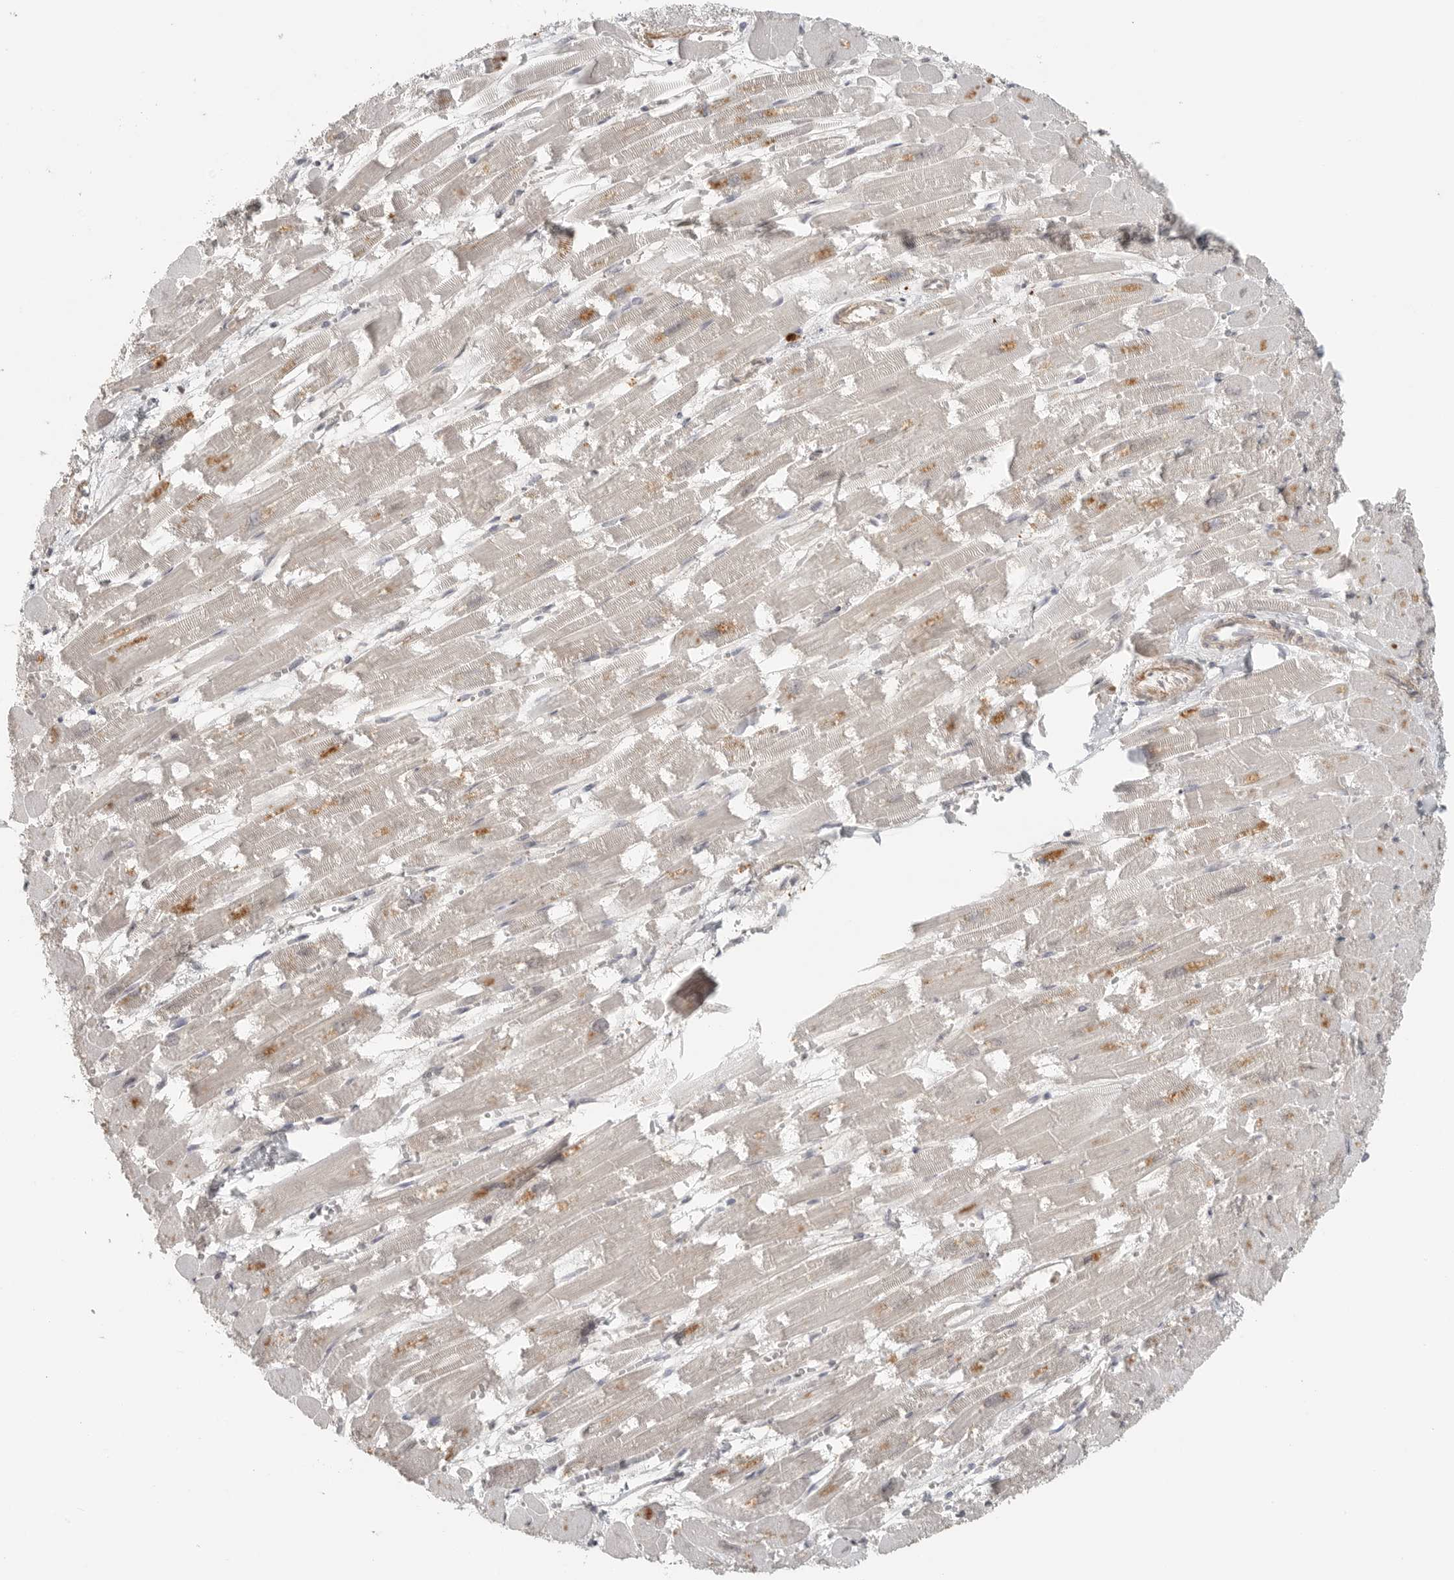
{"staining": {"intensity": "moderate", "quantity": "25%-75%", "location": "cytoplasmic/membranous"}, "tissue": "heart muscle", "cell_type": "Cardiomyocytes", "image_type": "normal", "snomed": [{"axis": "morphology", "description": "Normal tissue, NOS"}, {"axis": "topography", "description": "Heart"}], "caption": "Immunohistochemical staining of benign human heart muscle exhibits medium levels of moderate cytoplasmic/membranous staining in approximately 25%-75% of cardiomyocytes. Immunohistochemistry stains the protein of interest in brown and the nuclei are stained blue.", "gene": "HDAC6", "patient": {"sex": "male", "age": 54}}